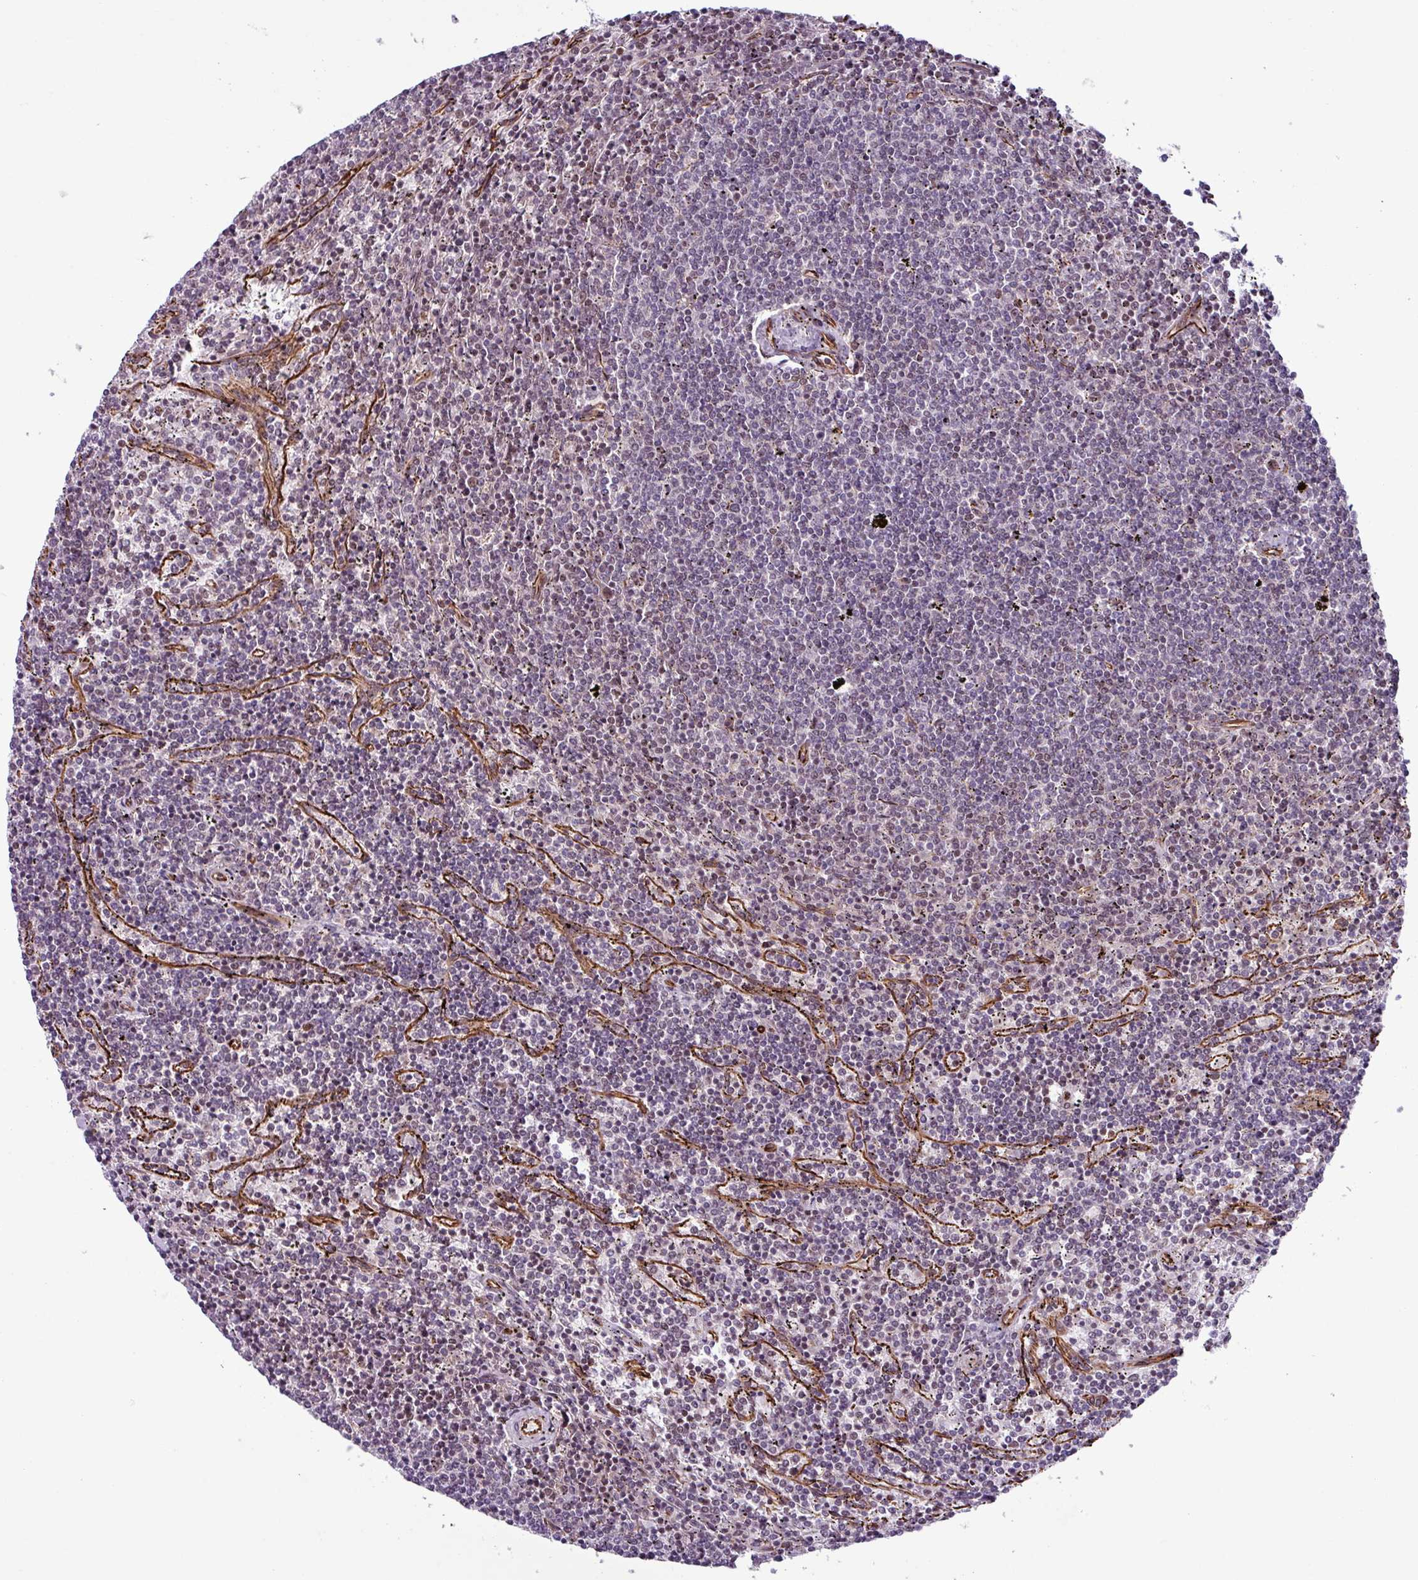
{"staining": {"intensity": "negative", "quantity": "none", "location": "none"}, "tissue": "lymphoma", "cell_type": "Tumor cells", "image_type": "cancer", "snomed": [{"axis": "morphology", "description": "Malignant lymphoma, non-Hodgkin's type, Low grade"}, {"axis": "topography", "description": "Spleen"}], "caption": "High power microscopy photomicrograph of an IHC image of lymphoma, revealing no significant expression in tumor cells.", "gene": "CHD3", "patient": {"sex": "female", "age": 50}}